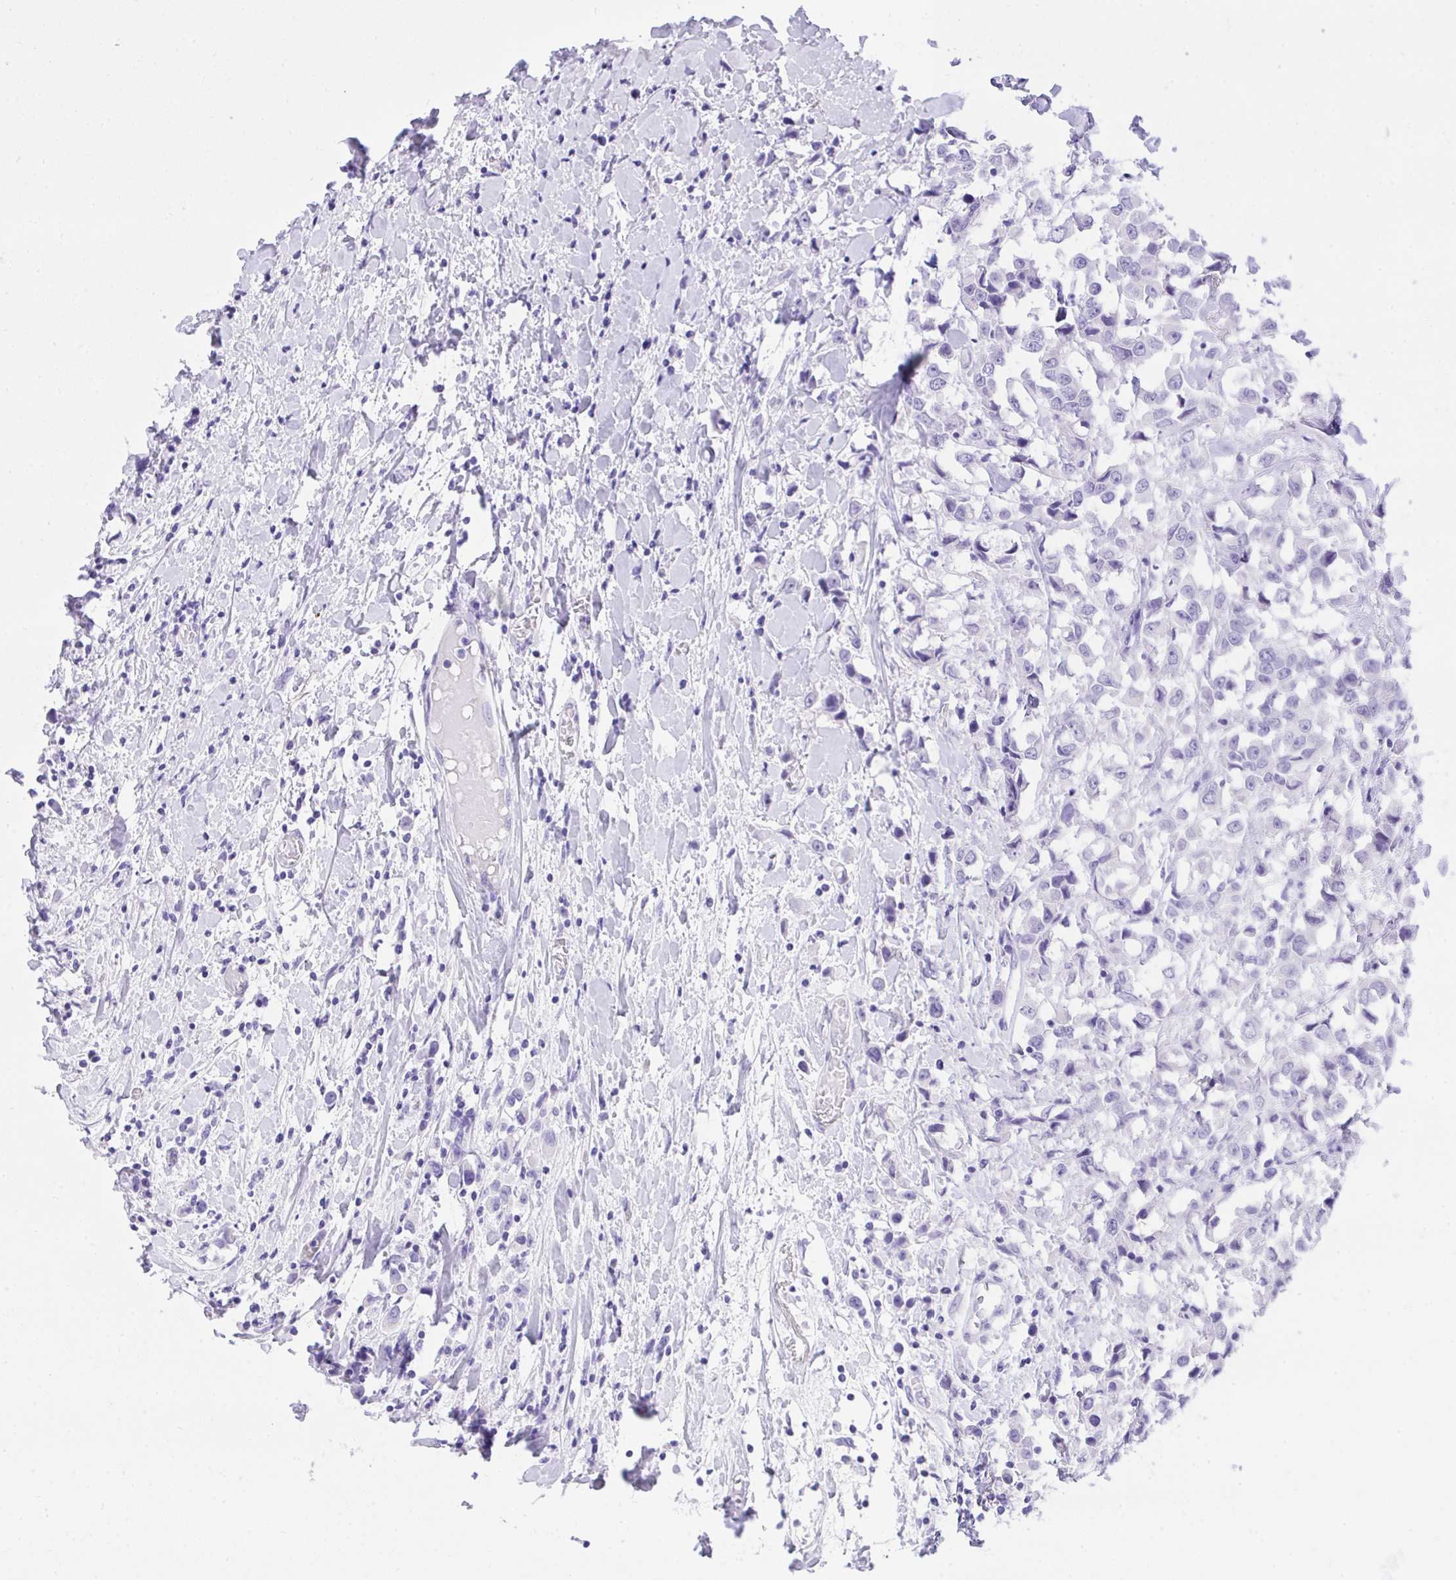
{"staining": {"intensity": "negative", "quantity": "none", "location": "none"}, "tissue": "breast cancer", "cell_type": "Tumor cells", "image_type": "cancer", "snomed": [{"axis": "morphology", "description": "Duct carcinoma"}, {"axis": "topography", "description": "Breast"}], "caption": "IHC image of human intraductal carcinoma (breast) stained for a protein (brown), which demonstrates no staining in tumor cells.", "gene": "KCNN4", "patient": {"sex": "female", "age": 61}}